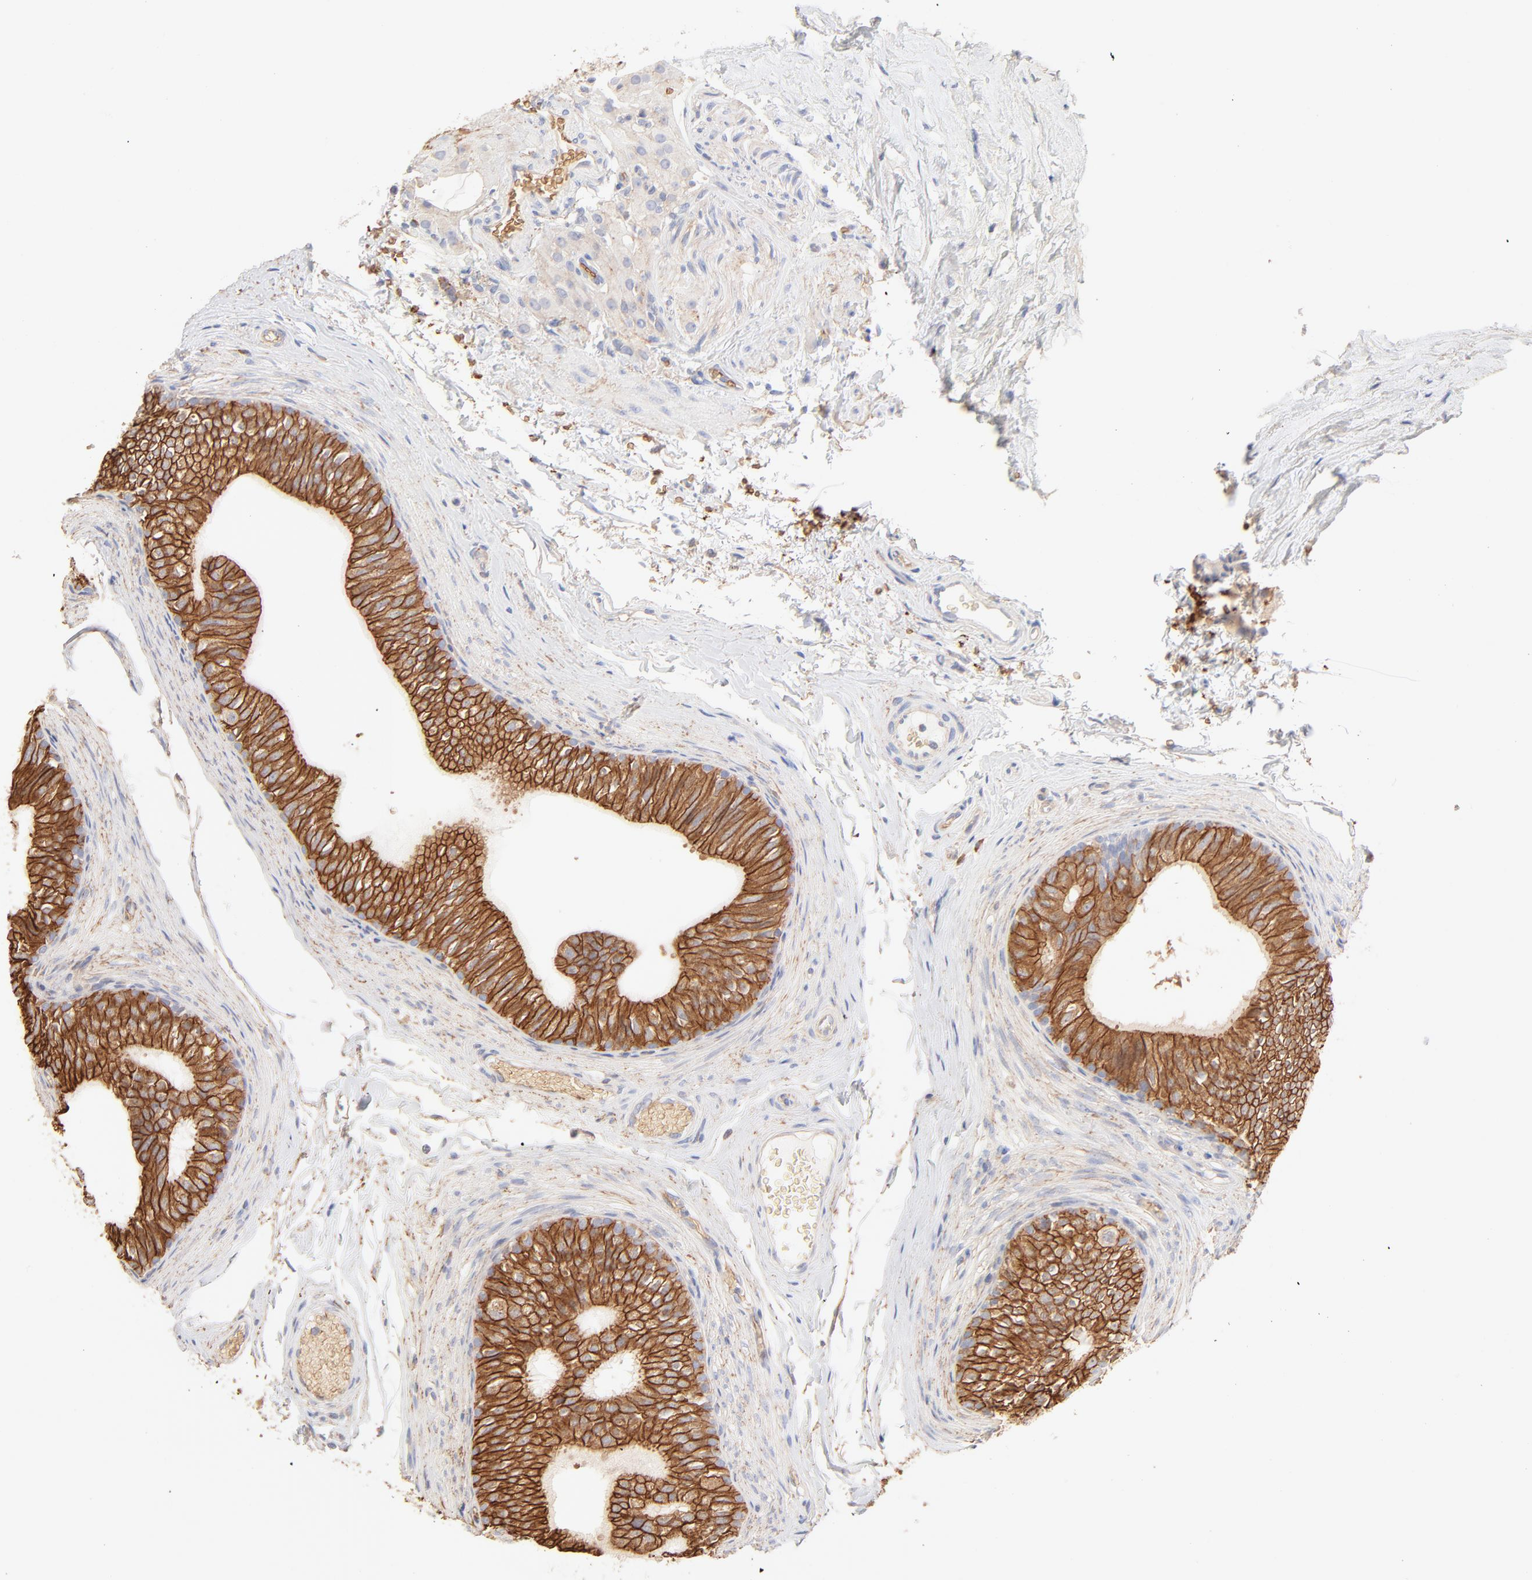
{"staining": {"intensity": "strong", "quantity": ">75%", "location": "cytoplasmic/membranous"}, "tissue": "epididymis", "cell_type": "Glandular cells", "image_type": "normal", "snomed": [{"axis": "morphology", "description": "Normal tissue, NOS"}, {"axis": "topography", "description": "Testis"}, {"axis": "topography", "description": "Epididymis"}], "caption": "This micrograph reveals immunohistochemistry (IHC) staining of benign epididymis, with high strong cytoplasmic/membranous positivity in approximately >75% of glandular cells.", "gene": "SPTB", "patient": {"sex": "male", "age": 36}}